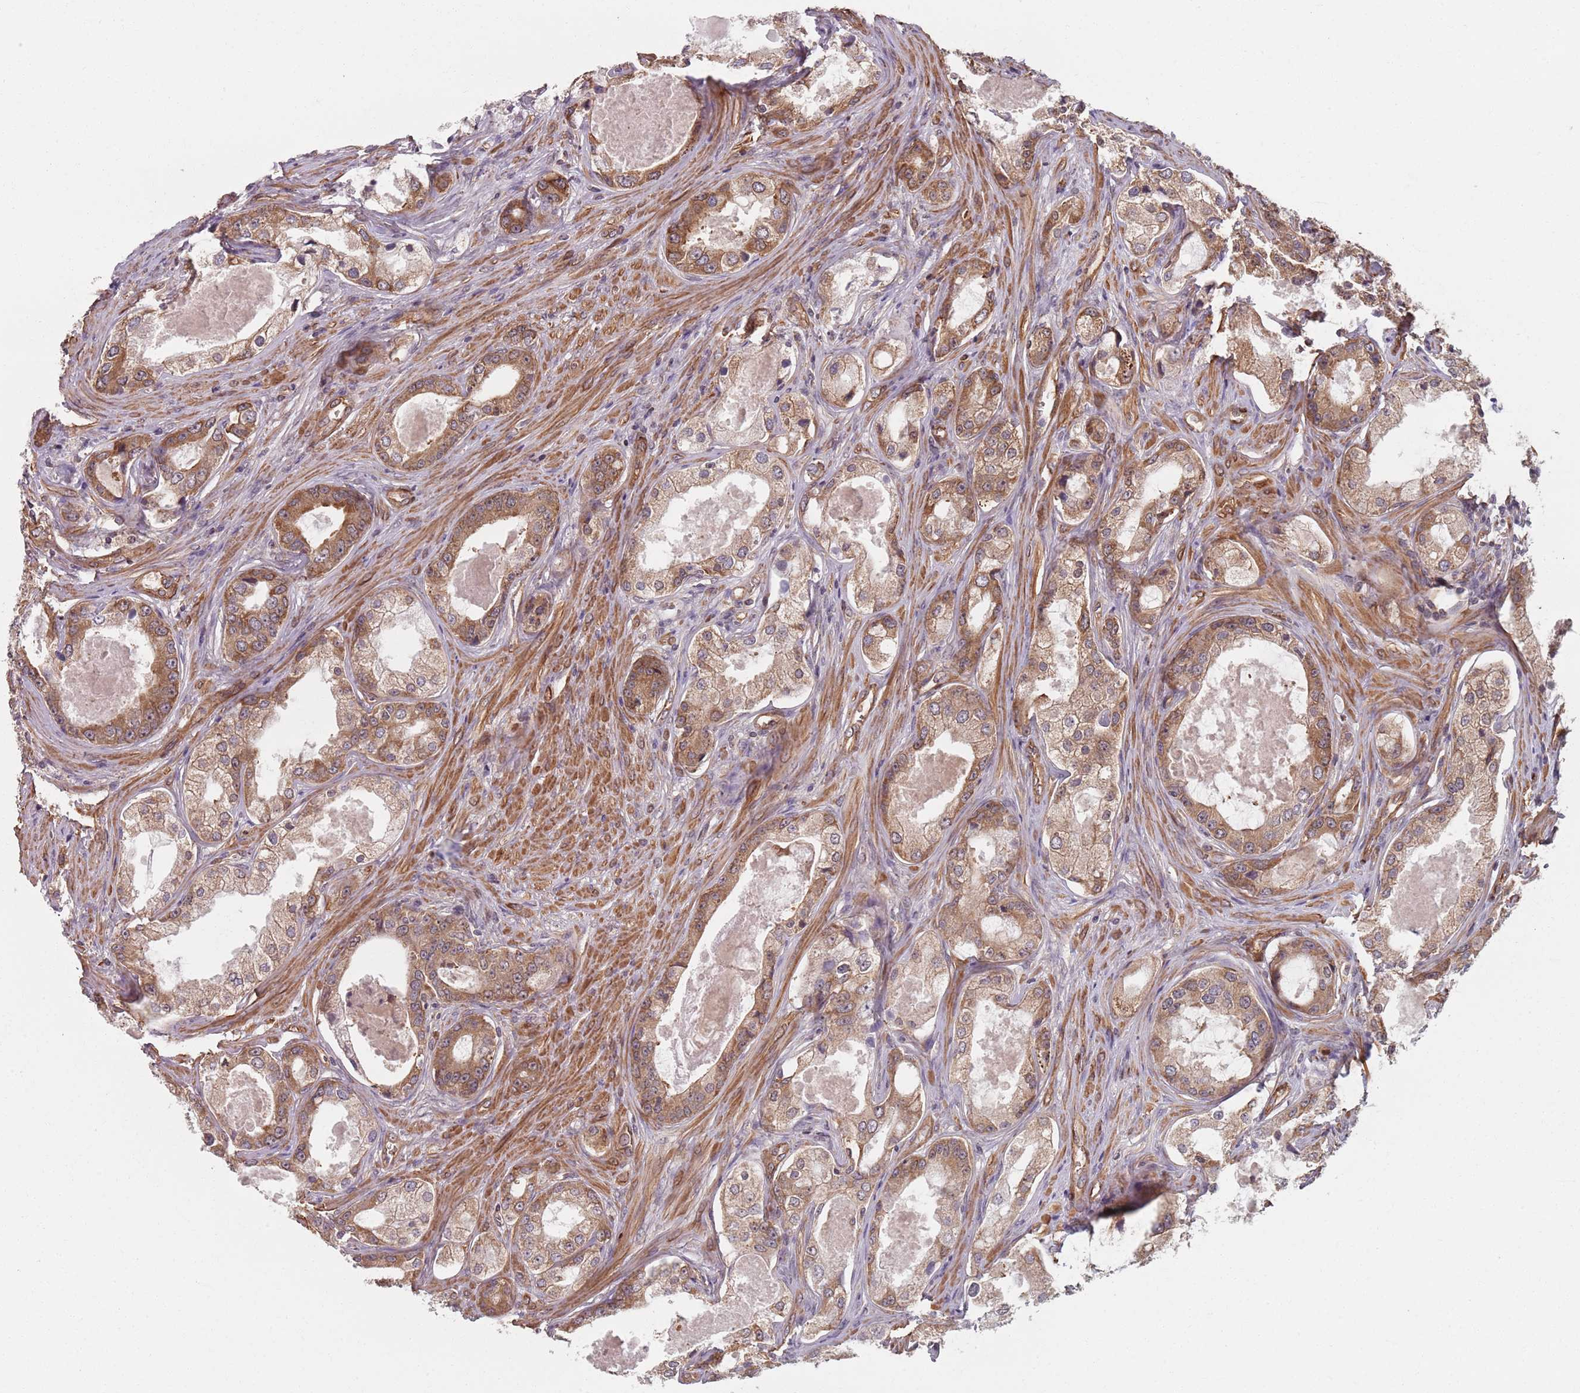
{"staining": {"intensity": "moderate", "quantity": ">75%", "location": "cytoplasmic/membranous"}, "tissue": "prostate cancer", "cell_type": "Tumor cells", "image_type": "cancer", "snomed": [{"axis": "morphology", "description": "Adenocarcinoma, Low grade"}, {"axis": "topography", "description": "Prostate"}], "caption": "The histopathology image demonstrates staining of adenocarcinoma (low-grade) (prostate), revealing moderate cytoplasmic/membranous protein staining (brown color) within tumor cells.", "gene": "NOTCH3", "patient": {"sex": "male", "age": 68}}